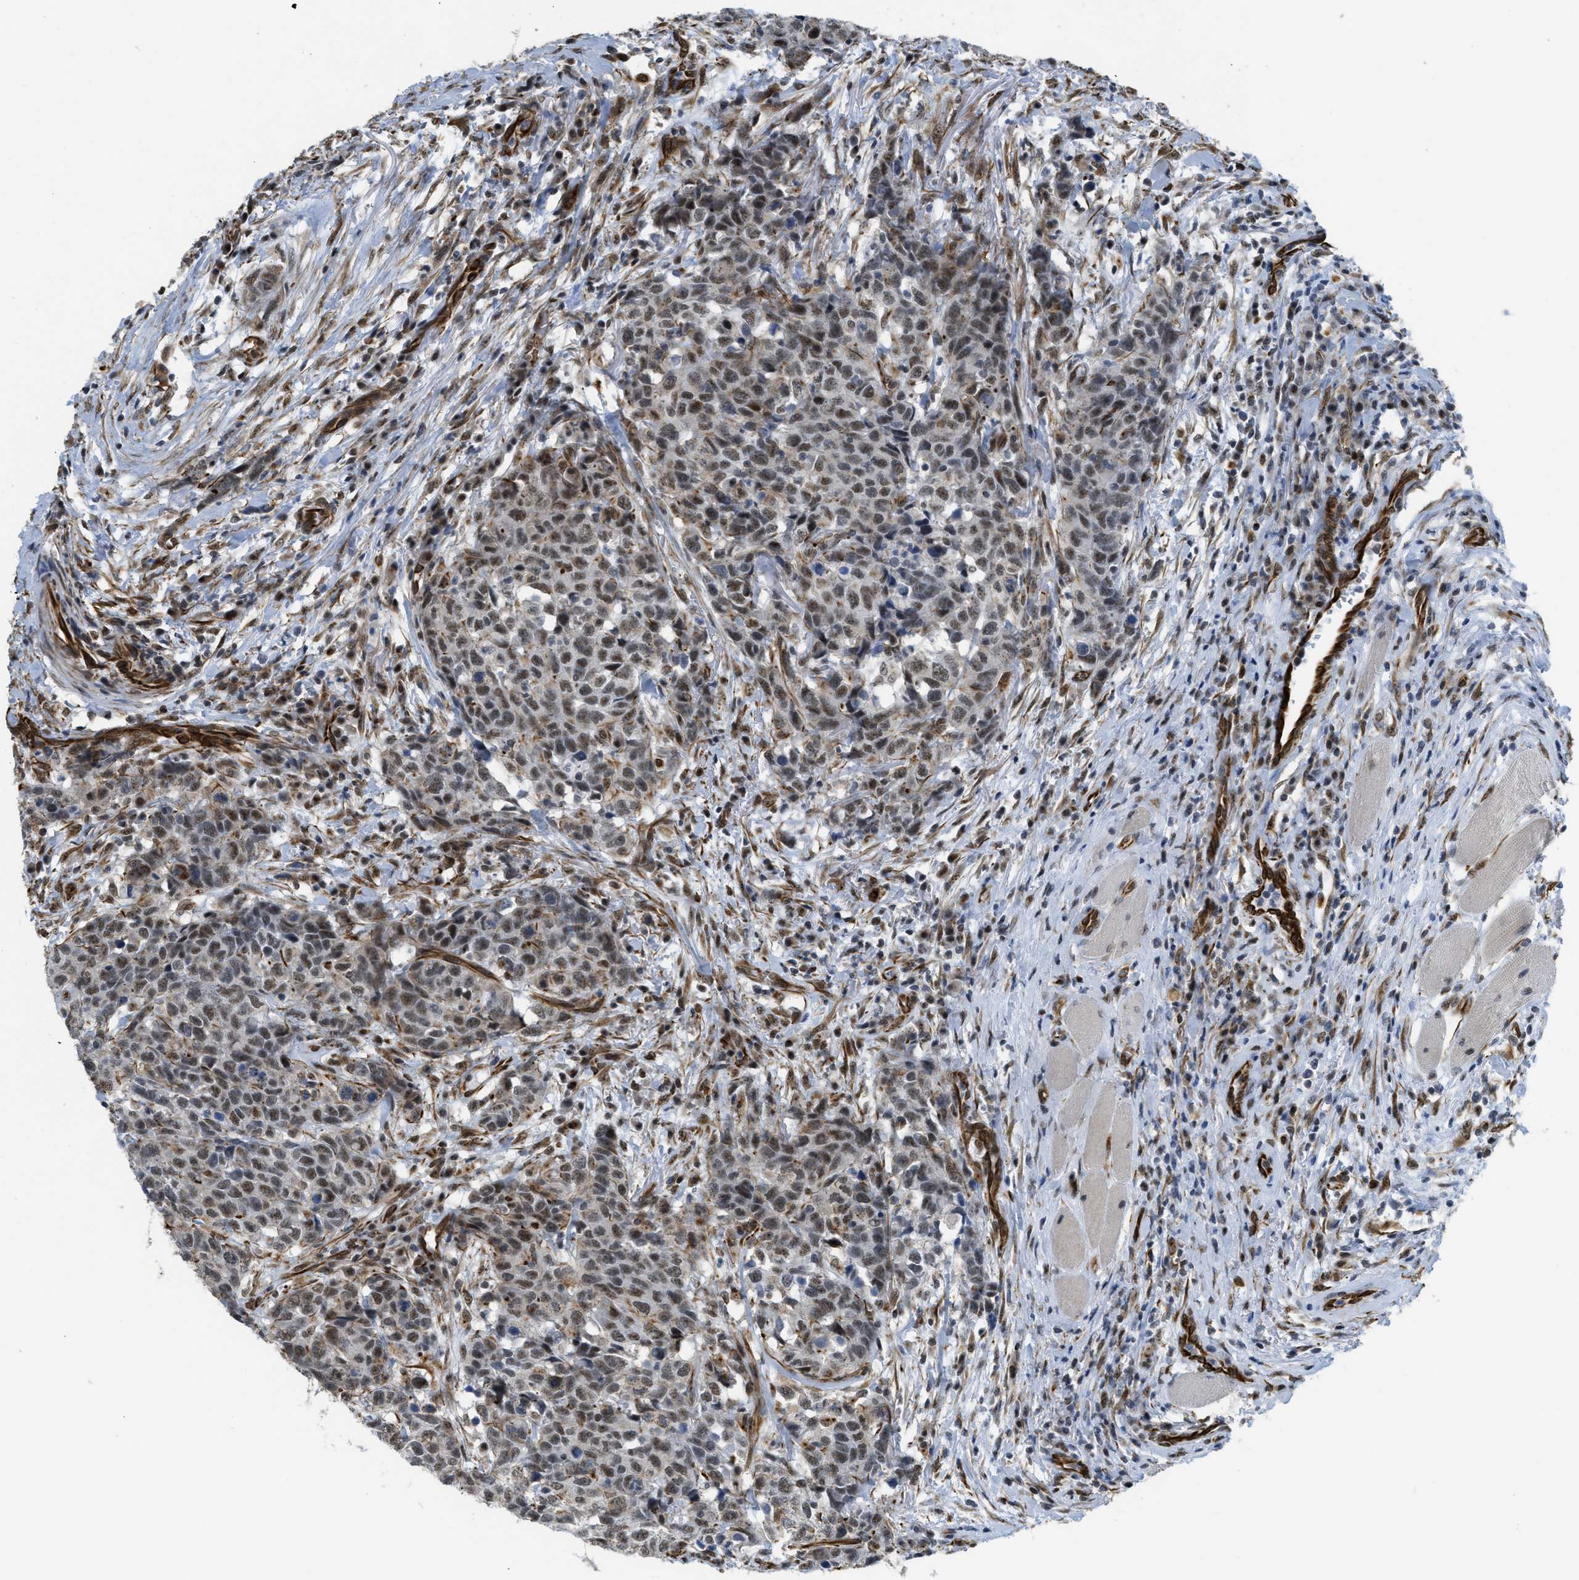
{"staining": {"intensity": "weak", "quantity": ">75%", "location": "nuclear"}, "tissue": "head and neck cancer", "cell_type": "Tumor cells", "image_type": "cancer", "snomed": [{"axis": "morphology", "description": "Squamous cell carcinoma, NOS"}, {"axis": "topography", "description": "Head-Neck"}], "caption": "A brown stain highlights weak nuclear expression of a protein in head and neck cancer (squamous cell carcinoma) tumor cells. Using DAB (3,3'-diaminobenzidine) (brown) and hematoxylin (blue) stains, captured at high magnification using brightfield microscopy.", "gene": "LRRC8B", "patient": {"sex": "male", "age": 66}}